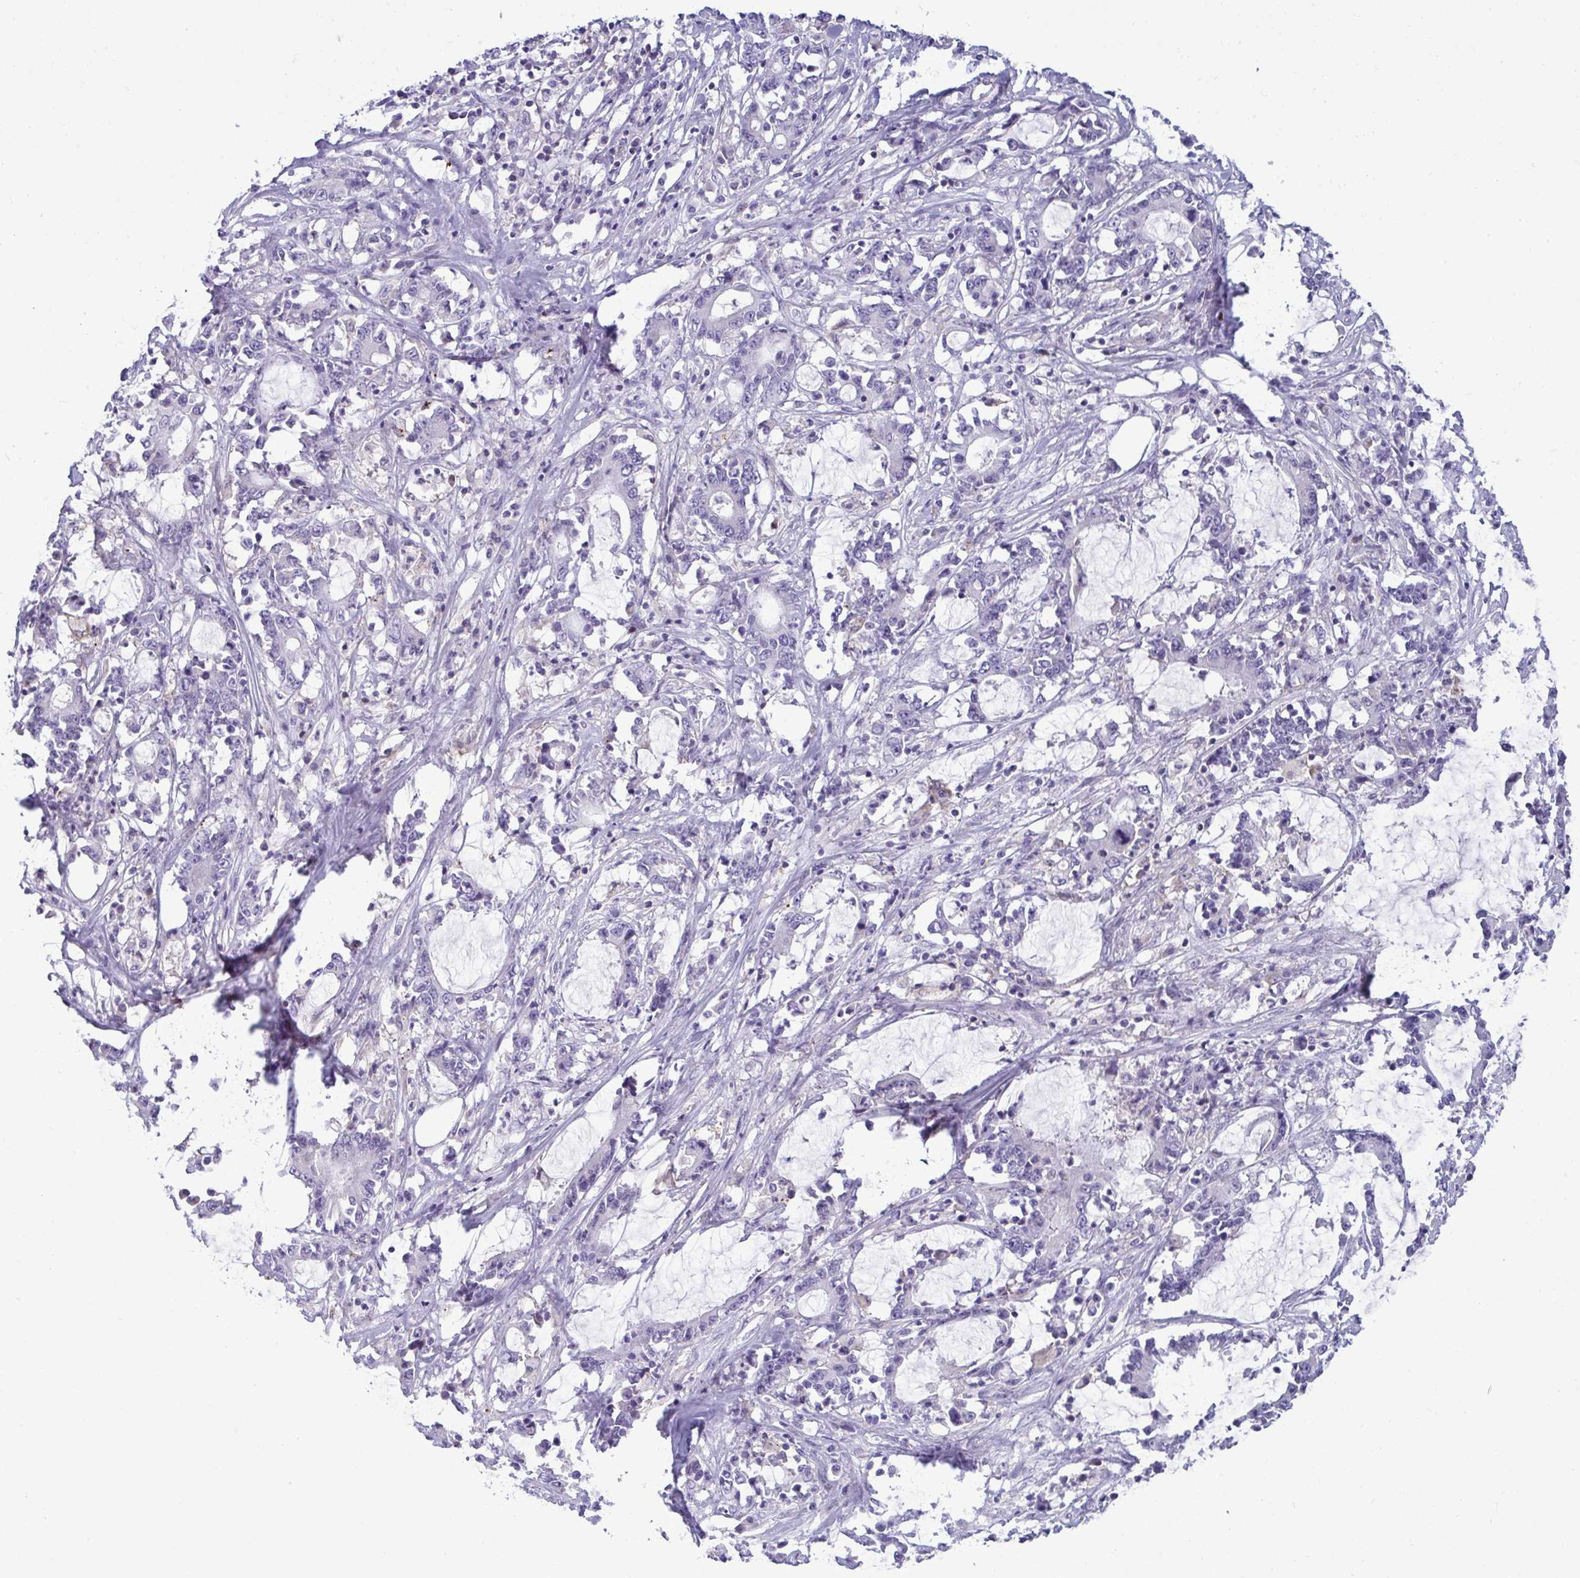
{"staining": {"intensity": "negative", "quantity": "none", "location": "none"}, "tissue": "stomach cancer", "cell_type": "Tumor cells", "image_type": "cancer", "snomed": [{"axis": "morphology", "description": "Adenocarcinoma, NOS"}, {"axis": "topography", "description": "Stomach, upper"}], "caption": "Immunohistochemical staining of human stomach adenocarcinoma reveals no significant expression in tumor cells.", "gene": "RGPD5", "patient": {"sex": "male", "age": 68}}